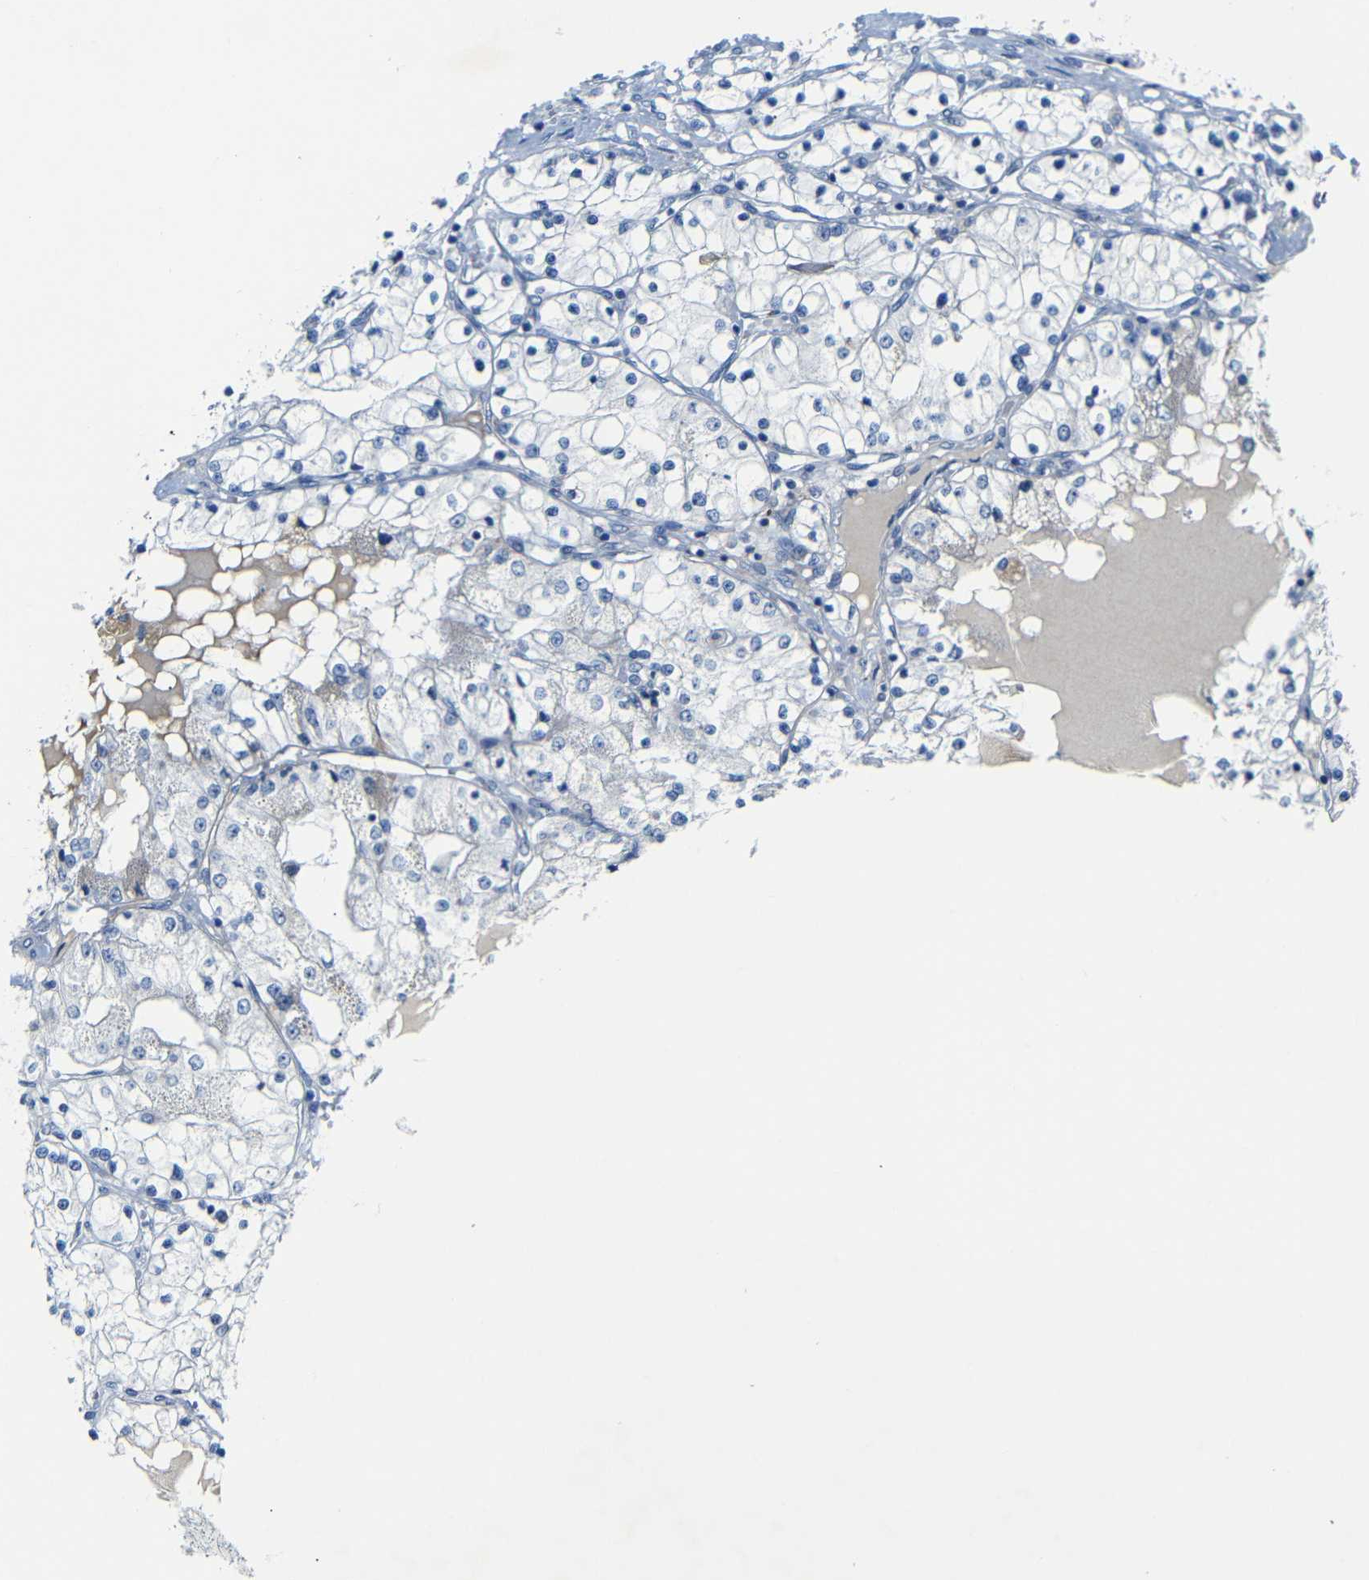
{"staining": {"intensity": "negative", "quantity": "none", "location": "none"}, "tissue": "renal cancer", "cell_type": "Tumor cells", "image_type": "cancer", "snomed": [{"axis": "morphology", "description": "Adenocarcinoma, NOS"}, {"axis": "topography", "description": "Kidney"}], "caption": "High magnification brightfield microscopy of renal cancer stained with DAB (3,3'-diaminobenzidine) (brown) and counterstained with hematoxylin (blue): tumor cells show no significant staining.", "gene": "C15orf48", "patient": {"sex": "male", "age": 68}}